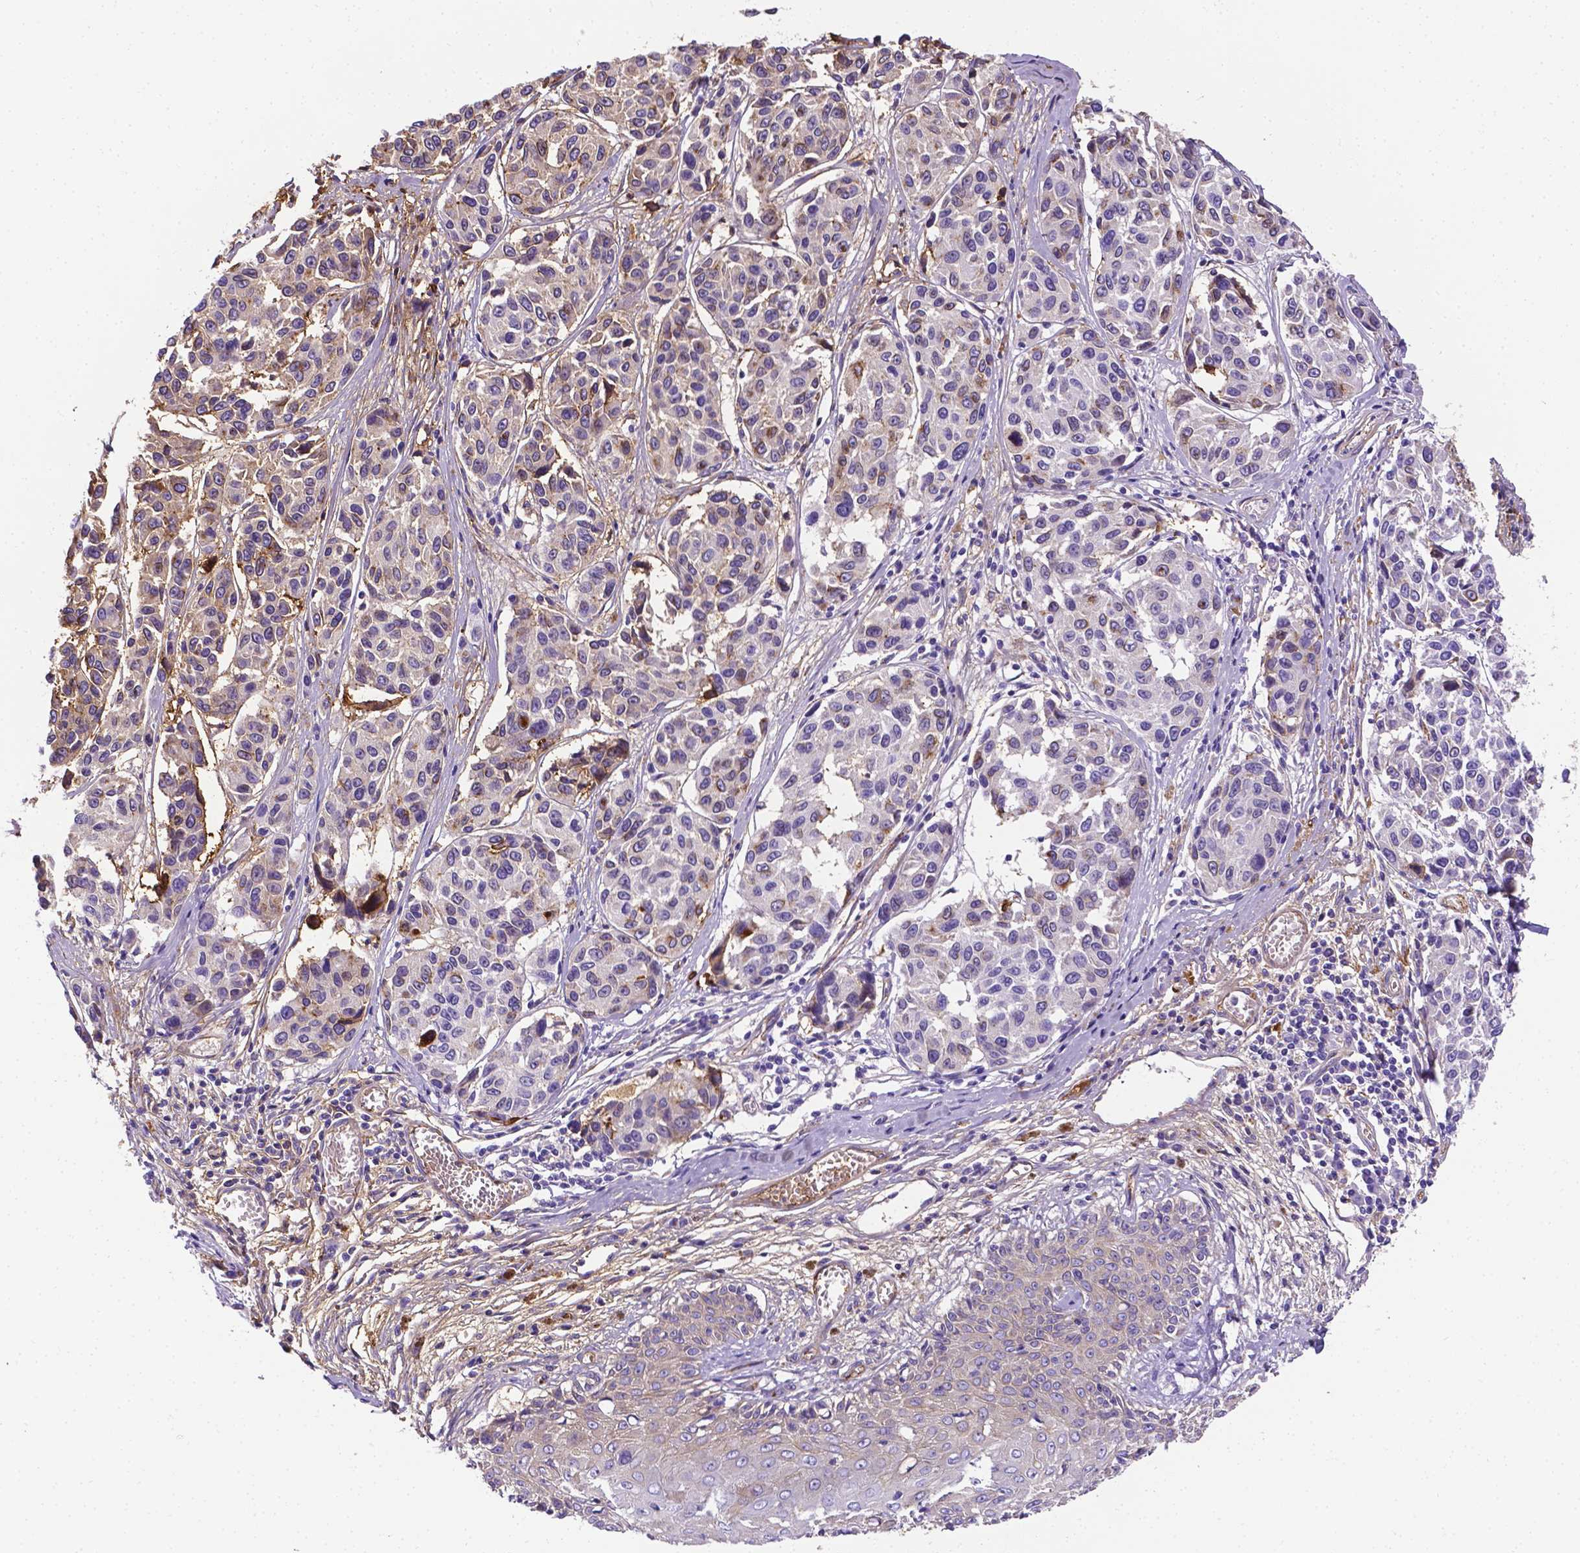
{"staining": {"intensity": "weak", "quantity": "<25%", "location": "cytoplasmic/membranous"}, "tissue": "melanoma", "cell_type": "Tumor cells", "image_type": "cancer", "snomed": [{"axis": "morphology", "description": "Malignant melanoma, NOS"}, {"axis": "topography", "description": "Skin"}], "caption": "DAB immunohistochemical staining of melanoma displays no significant staining in tumor cells.", "gene": "APOE", "patient": {"sex": "female", "age": 66}}